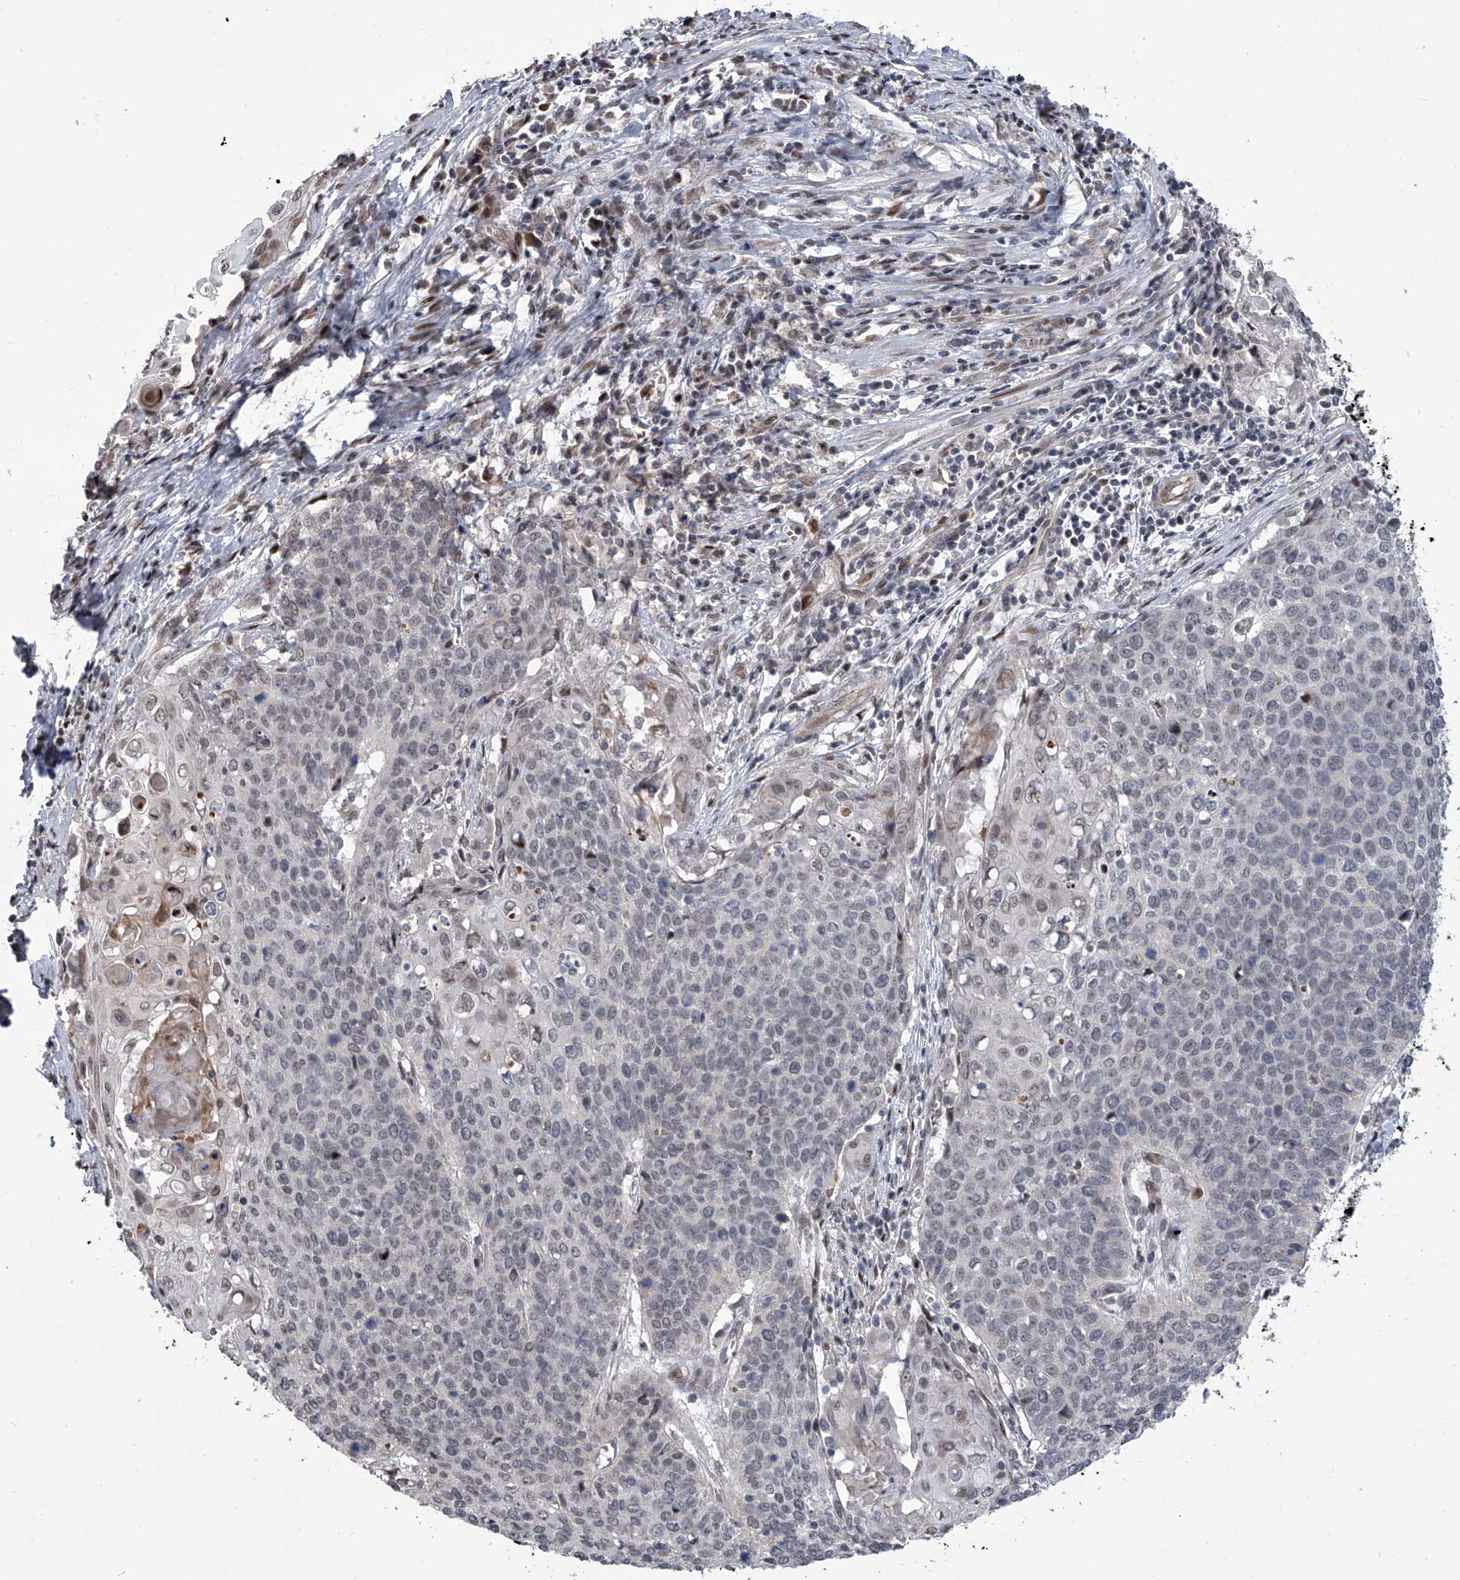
{"staining": {"intensity": "negative", "quantity": "none", "location": "none"}, "tissue": "cervical cancer", "cell_type": "Tumor cells", "image_type": "cancer", "snomed": [{"axis": "morphology", "description": "Squamous cell carcinoma, NOS"}, {"axis": "topography", "description": "Cervix"}], "caption": "The histopathology image exhibits no staining of tumor cells in cervical squamous cell carcinoma.", "gene": "ZNF426", "patient": {"sex": "female", "age": 39}}